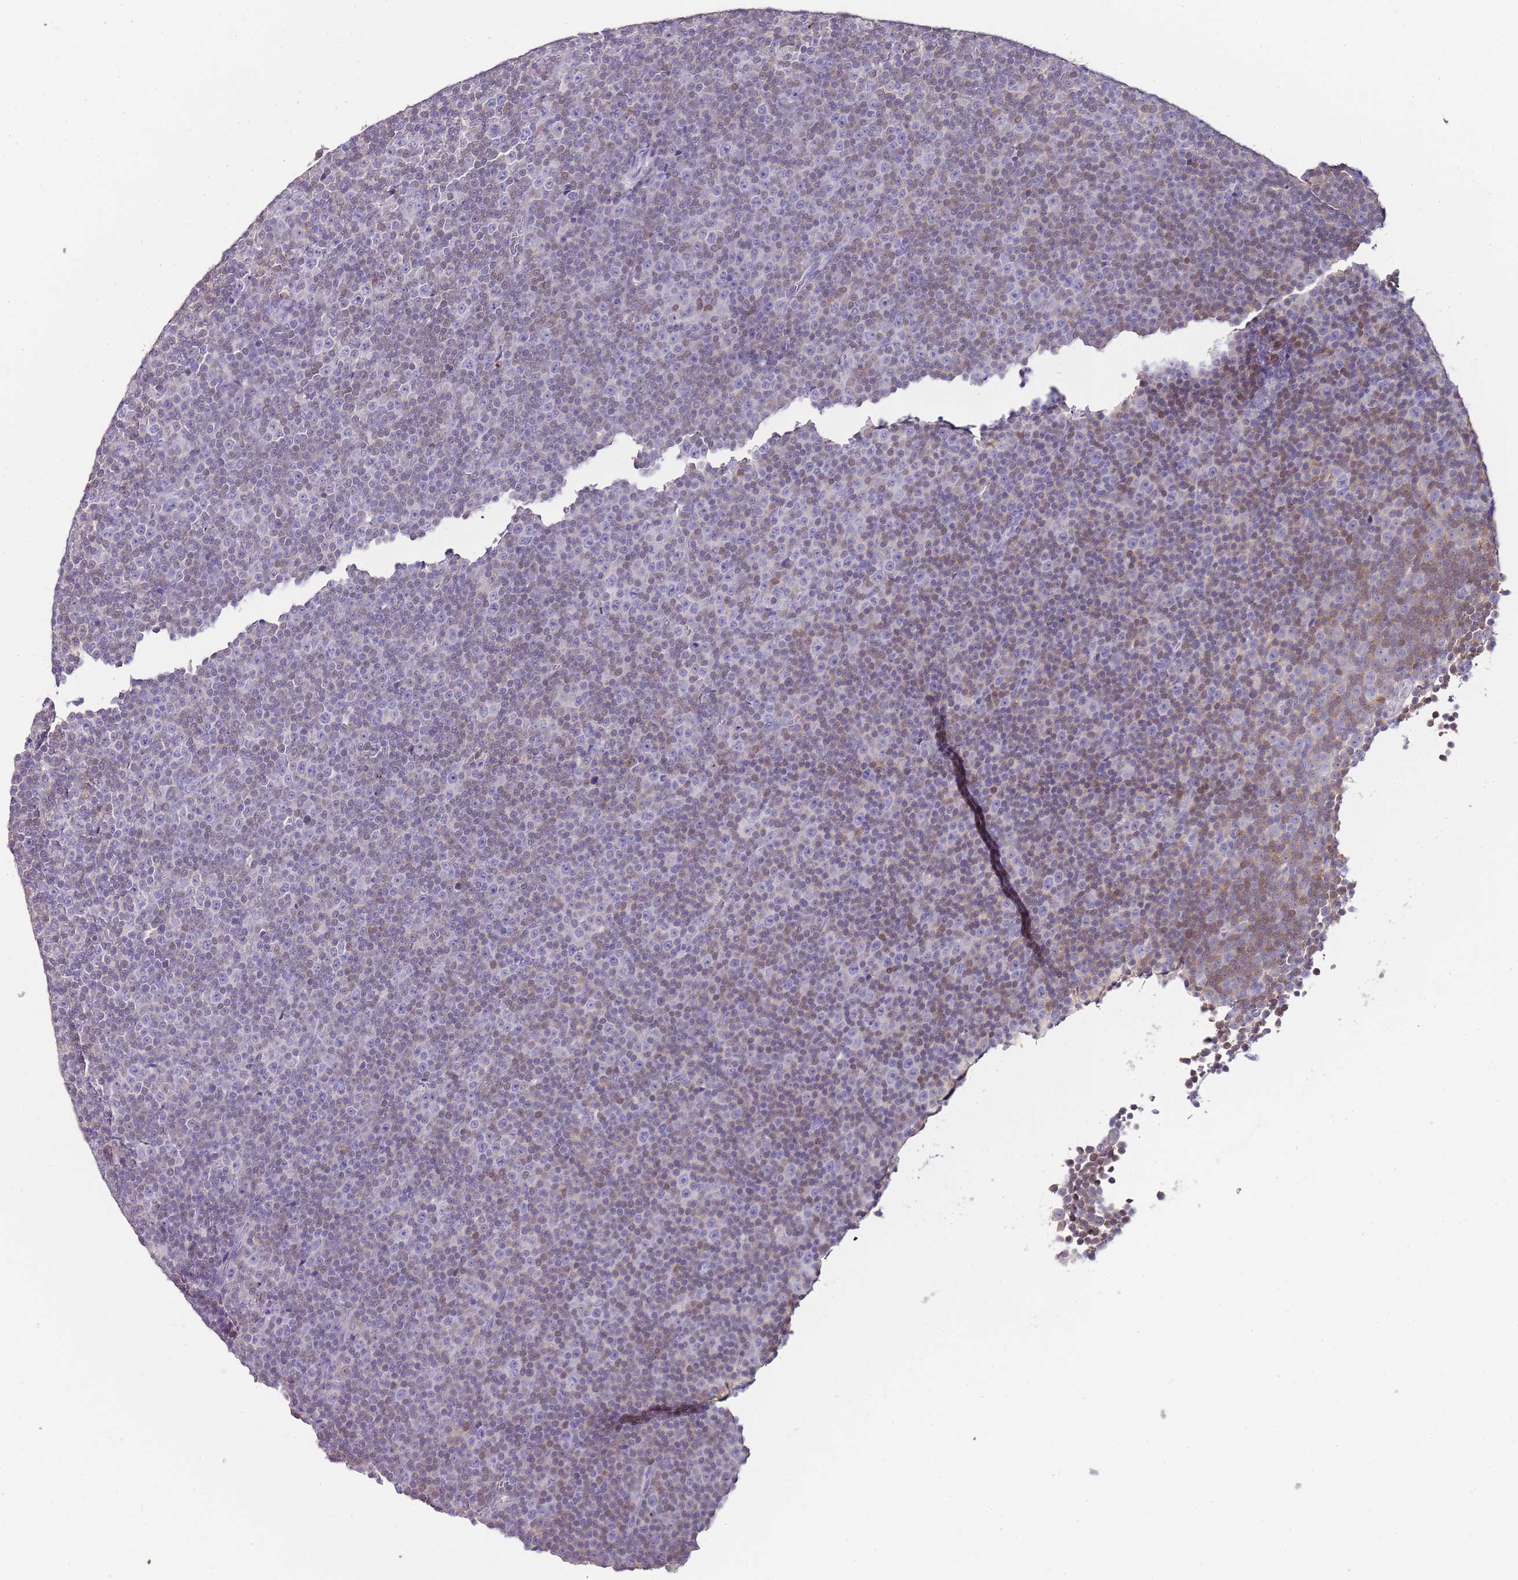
{"staining": {"intensity": "moderate", "quantity": "<25%", "location": "cytoplasmic/membranous"}, "tissue": "lymphoma", "cell_type": "Tumor cells", "image_type": "cancer", "snomed": [{"axis": "morphology", "description": "Malignant lymphoma, non-Hodgkin's type, Low grade"}, {"axis": "topography", "description": "Lymph node"}], "caption": "Immunohistochemistry staining of low-grade malignant lymphoma, non-Hodgkin's type, which exhibits low levels of moderate cytoplasmic/membranous positivity in about <25% of tumor cells indicating moderate cytoplasmic/membranous protein expression. The staining was performed using DAB (brown) for protein detection and nuclei were counterstained in hematoxylin (blue).", "gene": "ZBP1", "patient": {"sex": "female", "age": 67}}